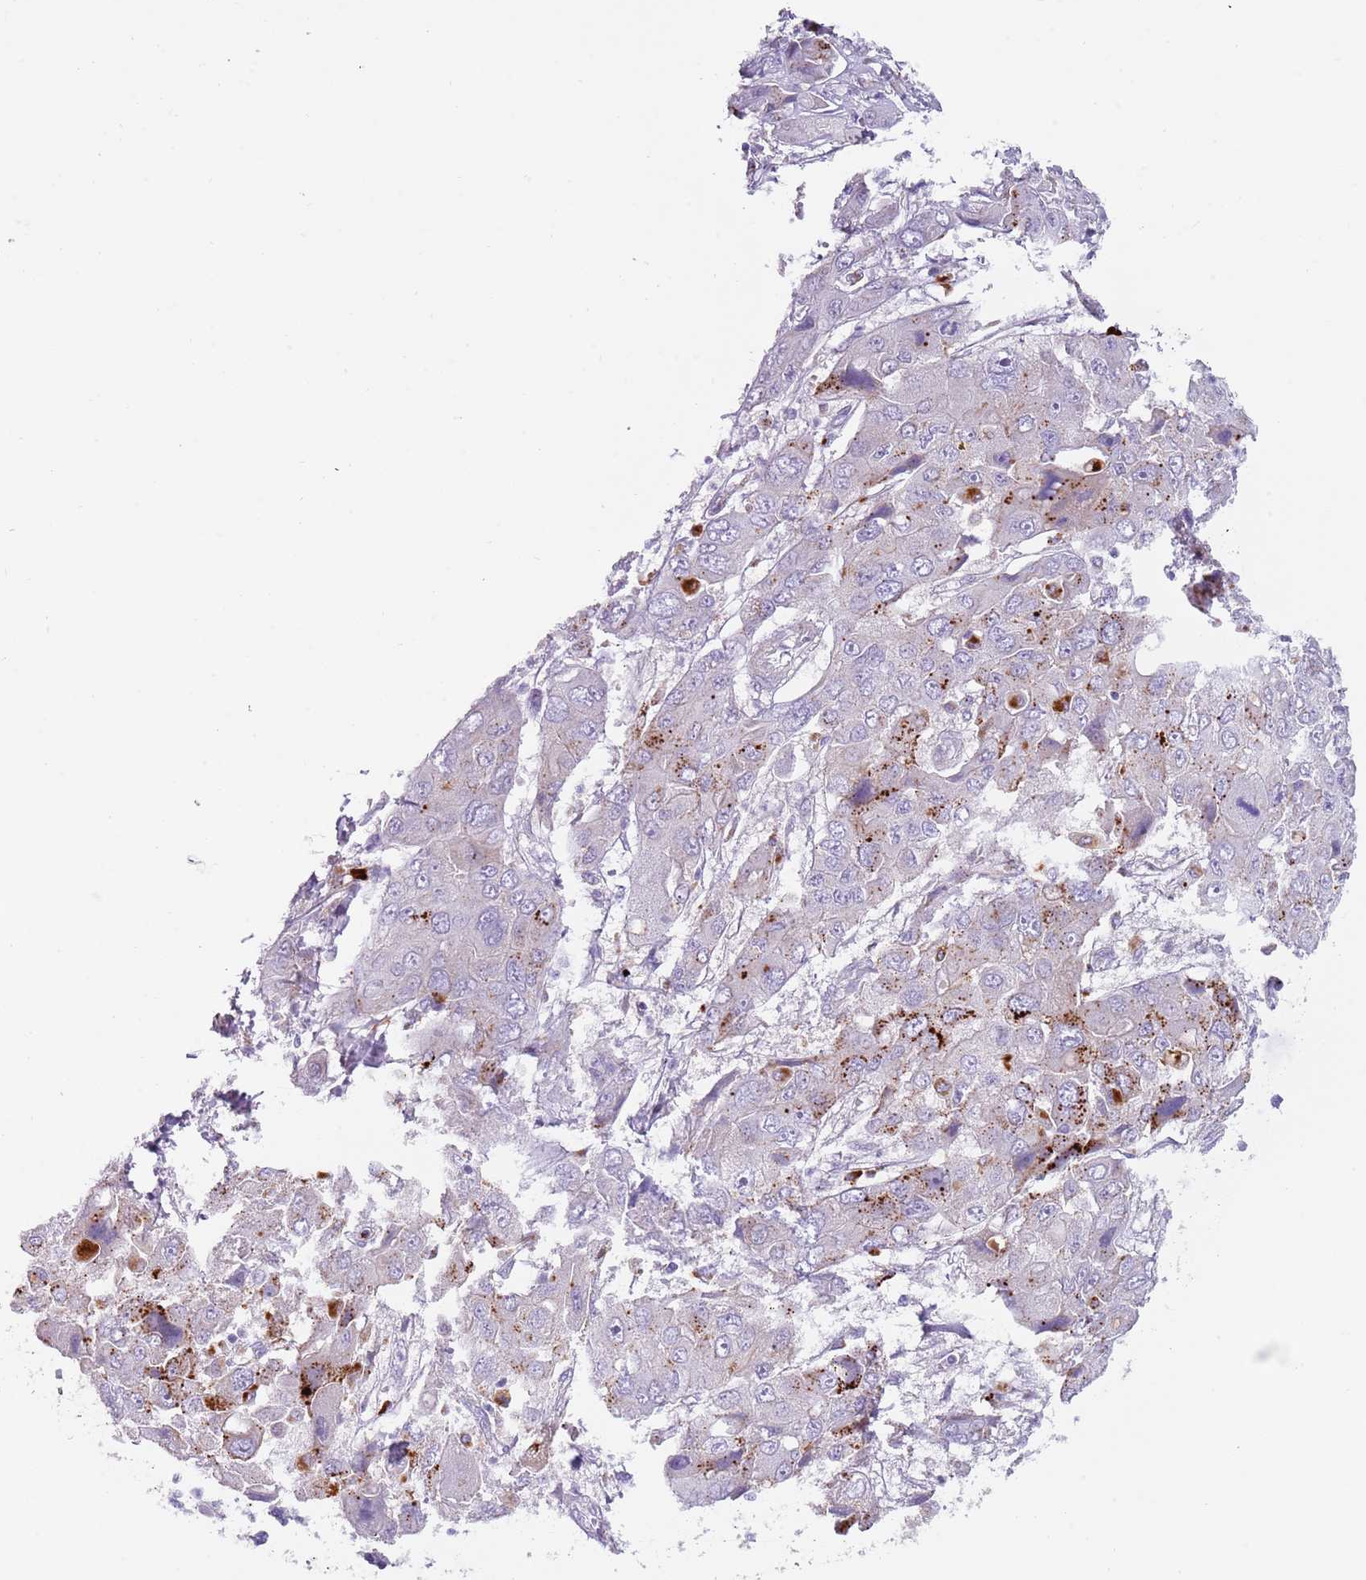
{"staining": {"intensity": "strong", "quantity": "<25%", "location": "cytoplasmic/membranous"}, "tissue": "liver cancer", "cell_type": "Tumor cells", "image_type": "cancer", "snomed": [{"axis": "morphology", "description": "Cholangiocarcinoma"}, {"axis": "topography", "description": "Liver"}], "caption": "This is a histology image of immunohistochemistry staining of liver cancer (cholangiocarcinoma), which shows strong expression in the cytoplasmic/membranous of tumor cells.", "gene": "LRRN3", "patient": {"sex": "male", "age": 67}}